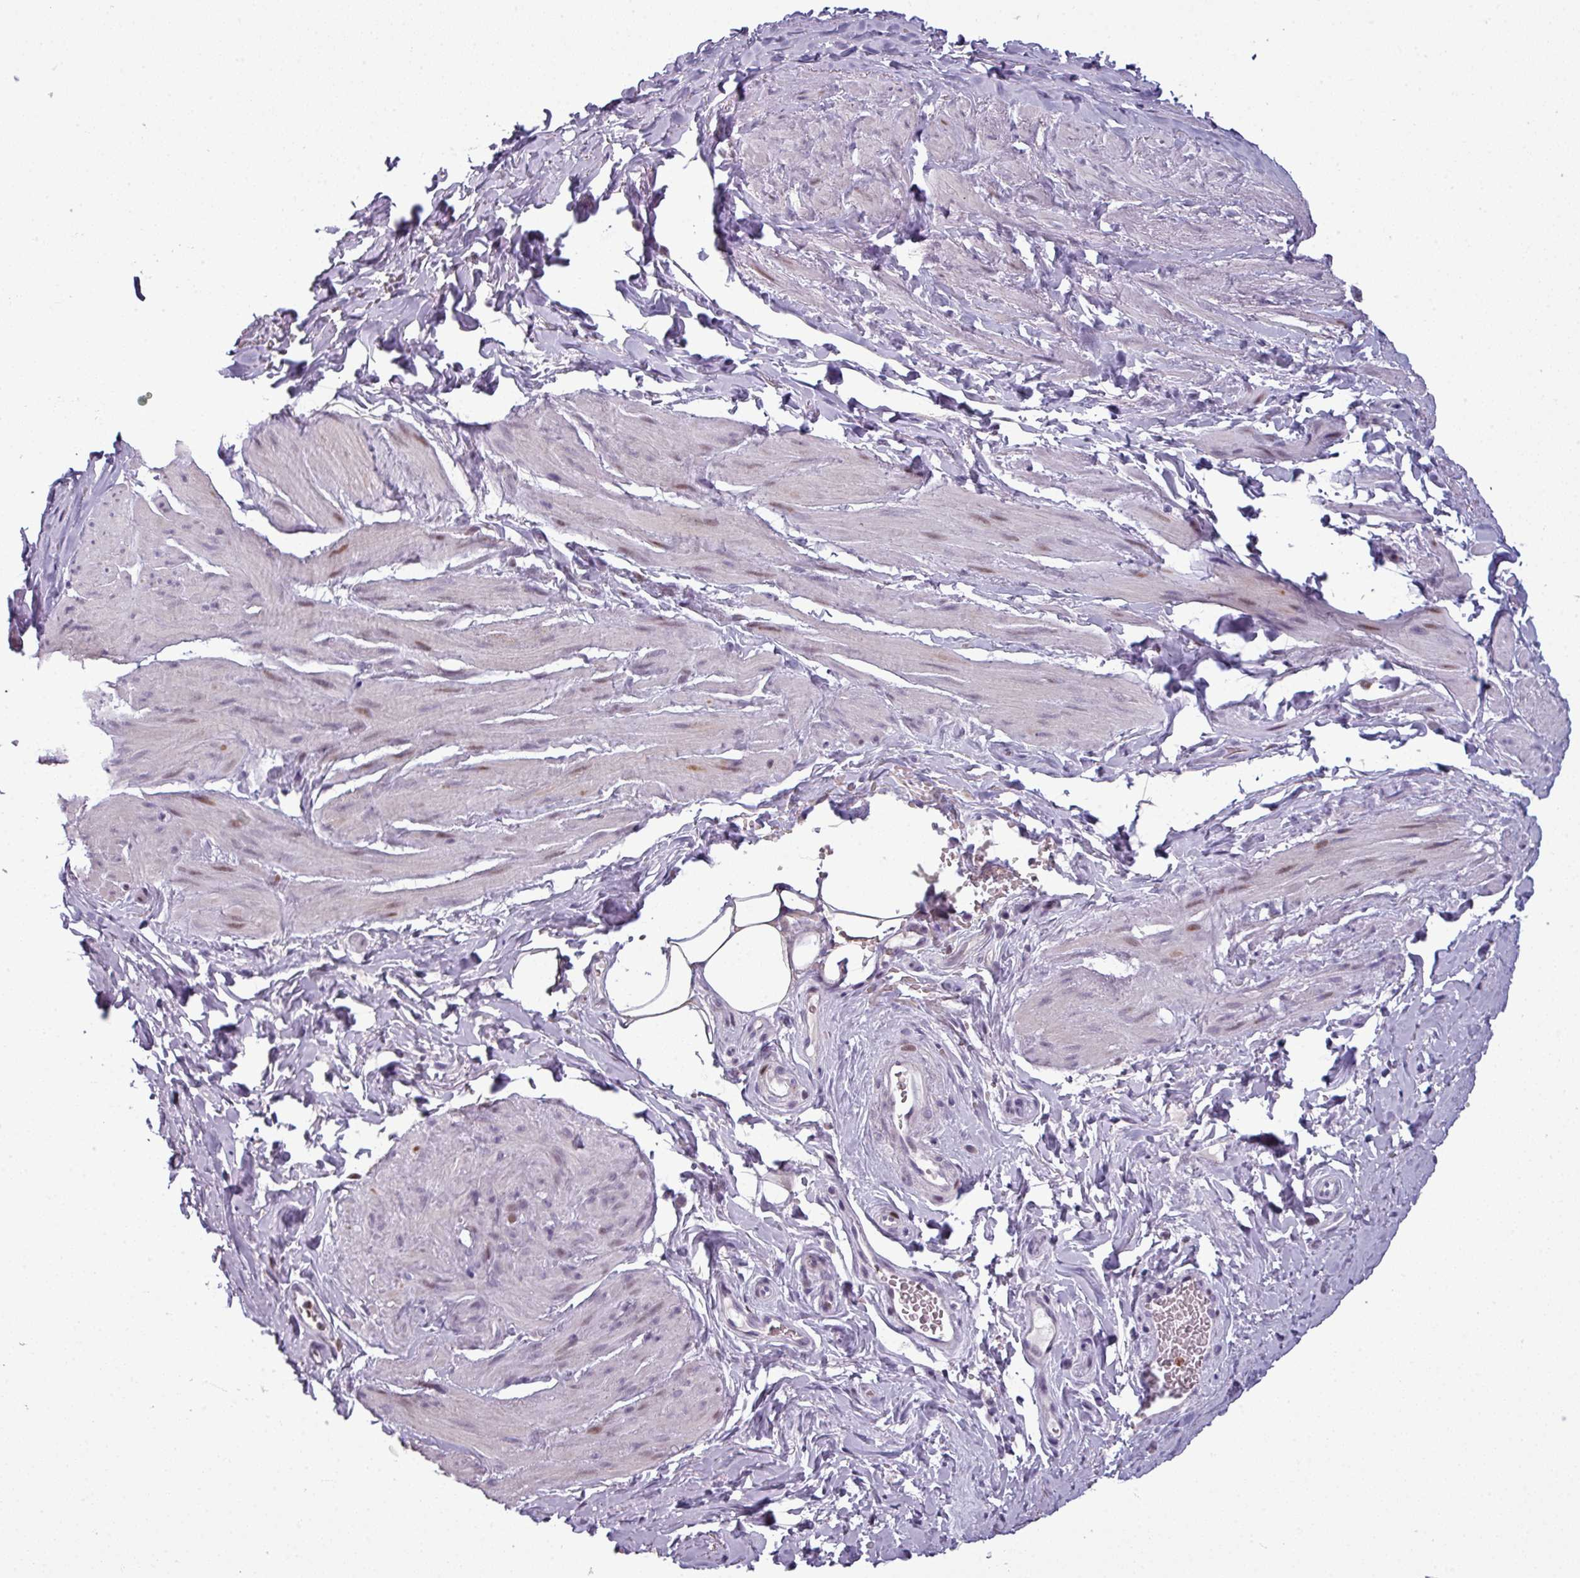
{"staining": {"intensity": "moderate", "quantity": "<25%", "location": "nuclear"}, "tissue": "smooth muscle", "cell_type": "Smooth muscle cells", "image_type": "normal", "snomed": [{"axis": "morphology", "description": "Normal tissue, NOS"}, {"axis": "topography", "description": "Smooth muscle"}, {"axis": "topography", "description": "Peripheral nerve tissue"}], "caption": "The histopathology image shows immunohistochemical staining of unremarkable smooth muscle. There is moderate nuclear expression is identified in approximately <25% of smooth muscle cells. (Brightfield microscopy of DAB IHC at high magnification).", "gene": "TMEFF1", "patient": {"sex": "male", "age": 69}}